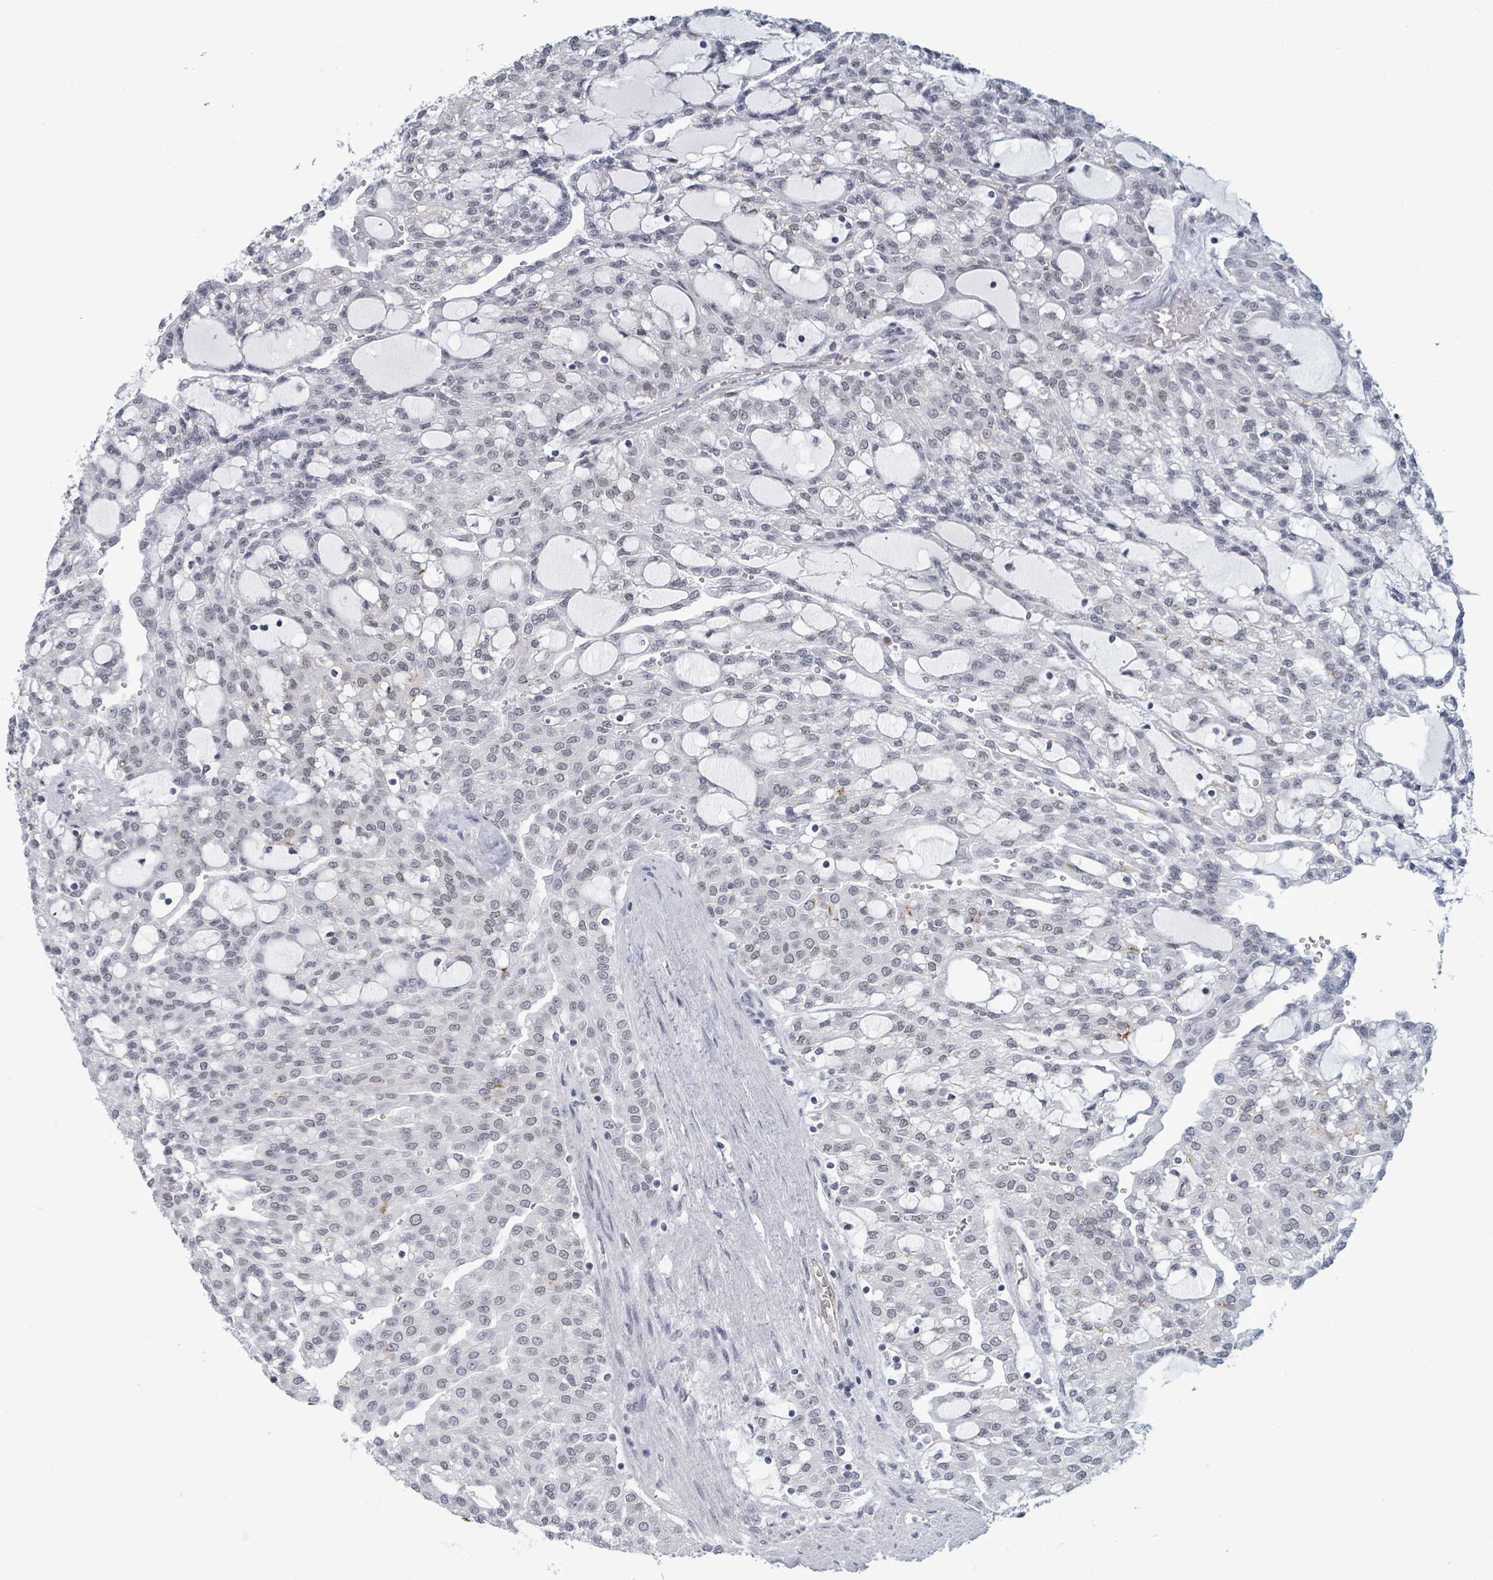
{"staining": {"intensity": "negative", "quantity": "none", "location": "none"}, "tissue": "renal cancer", "cell_type": "Tumor cells", "image_type": "cancer", "snomed": [{"axis": "morphology", "description": "Adenocarcinoma, NOS"}, {"axis": "topography", "description": "Kidney"}], "caption": "The histopathology image shows no staining of tumor cells in adenocarcinoma (renal).", "gene": "ERCC5", "patient": {"sex": "male", "age": 63}}